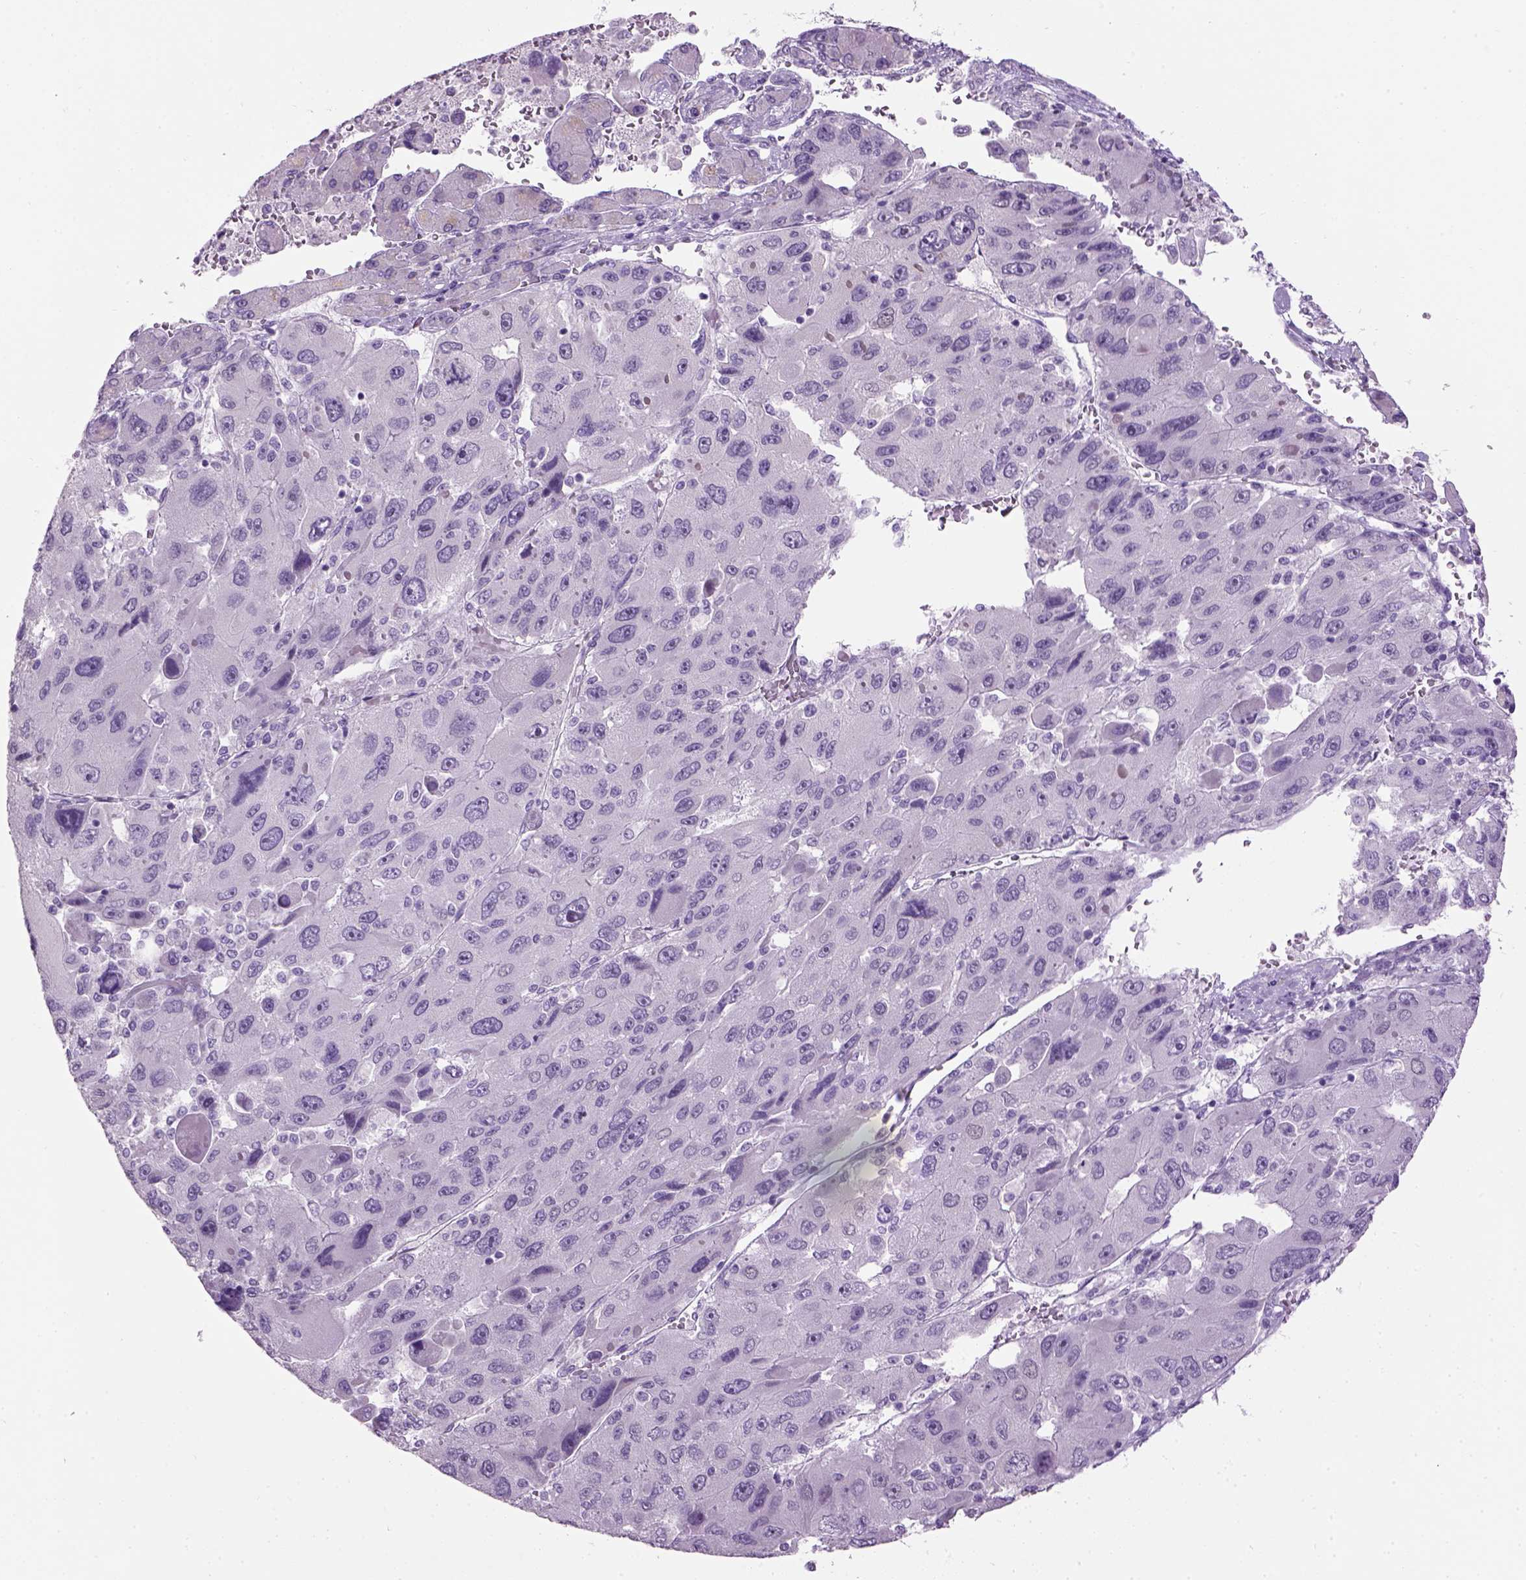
{"staining": {"intensity": "negative", "quantity": "none", "location": "none"}, "tissue": "liver cancer", "cell_type": "Tumor cells", "image_type": "cancer", "snomed": [{"axis": "morphology", "description": "Carcinoma, Hepatocellular, NOS"}, {"axis": "topography", "description": "Liver"}], "caption": "Tumor cells show no significant protein expression in liver cancer.", "gene": "GABRB2", "patient": {"sex": "female", "age": 41}}